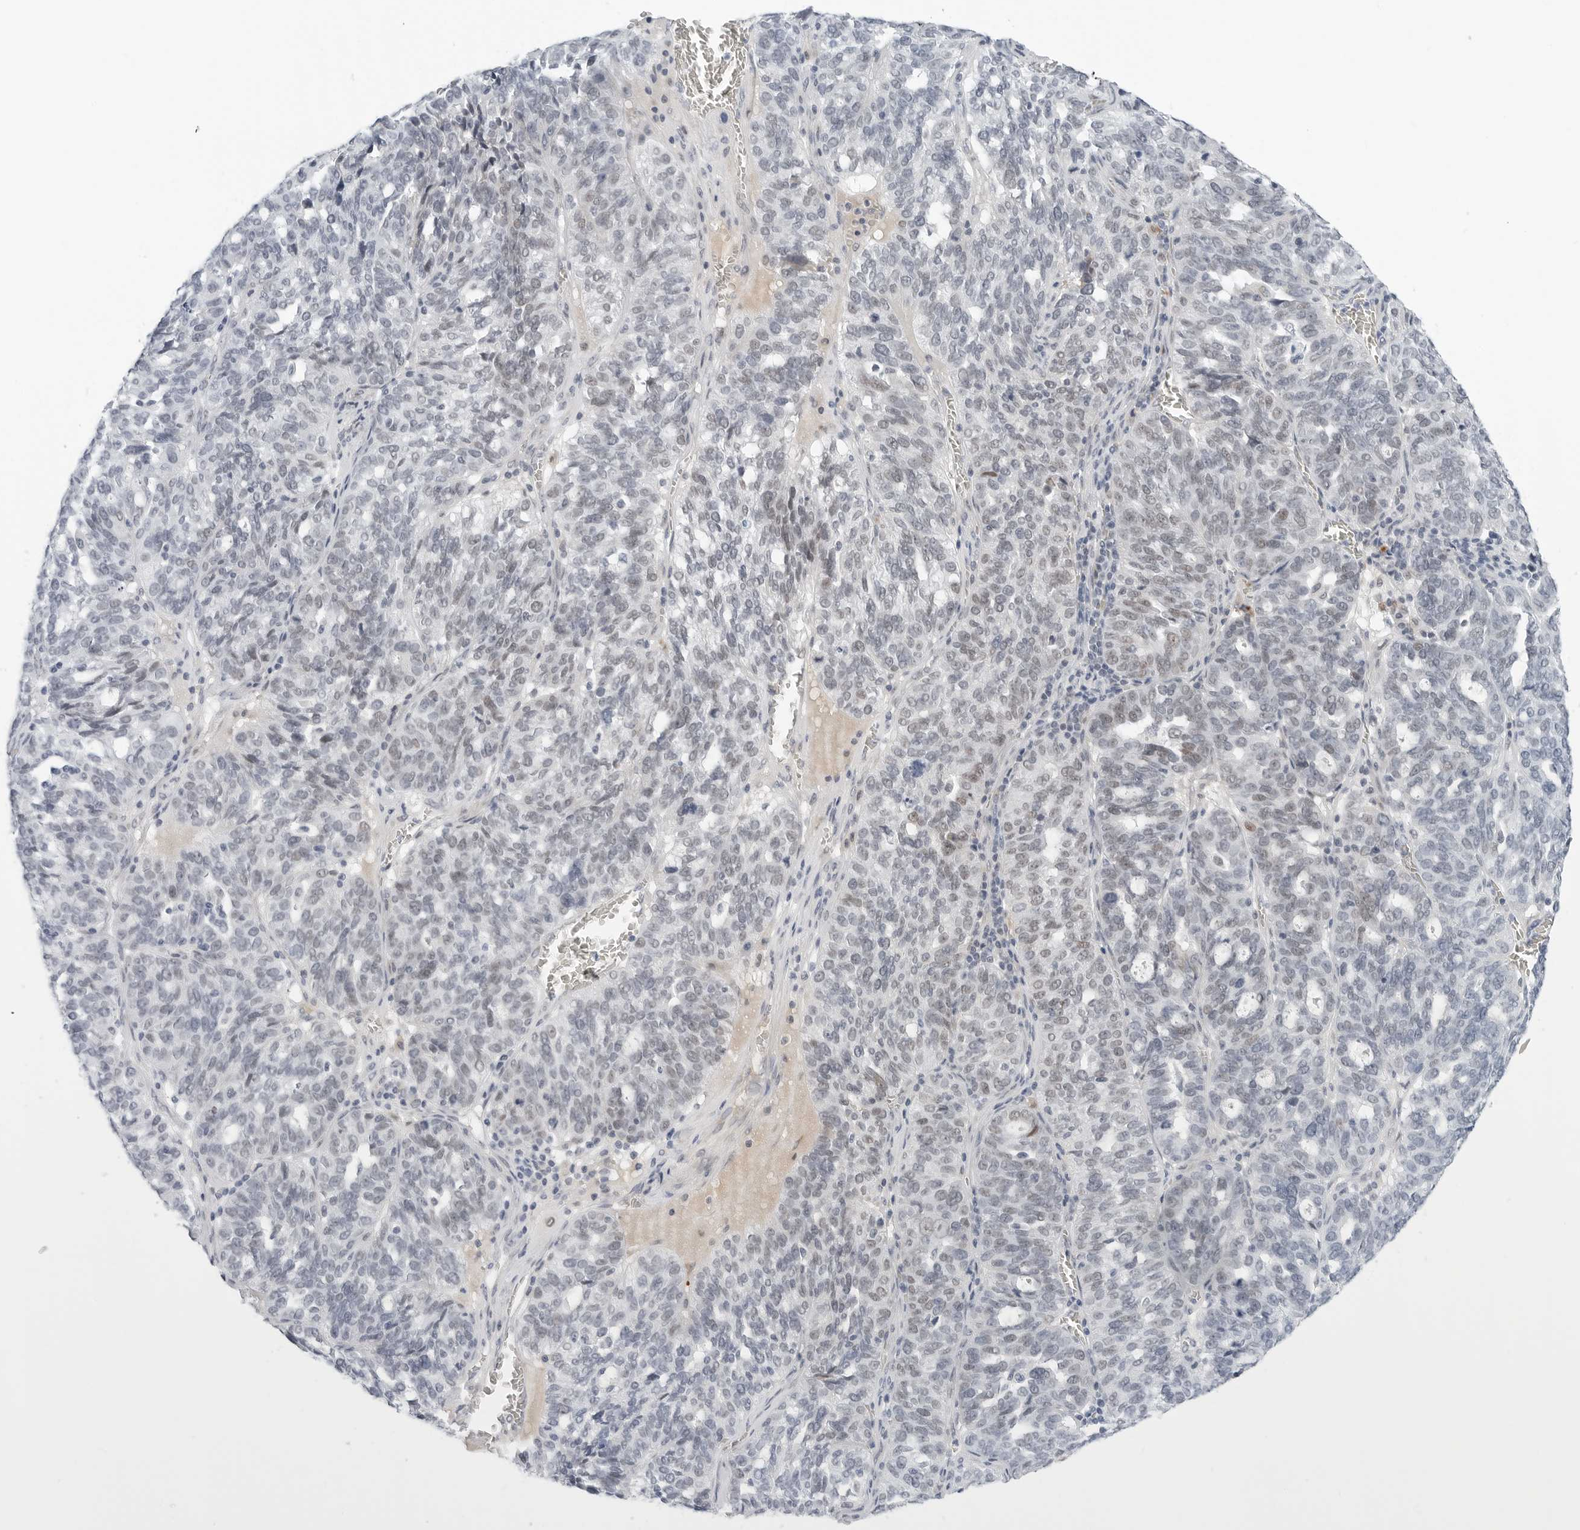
{"staining": {"intensity": "negative", "quantity": "none", "location": "none"}, "tissue": "ovarian cancer", "cell_type": "Tumor cells", "image_type": "cancer", "snomed": [{"axis": "morphology", "description": "Cystadenocarcinoma, serous, NOS"}, {"axis": "topography", "description": "Ovary"}], "caption": "Human ovarian cancer (serous cystadenocarcinoma) stained for a protein using immunohistochemistry shows no positivity in tumor cells.", "gene": "TSEN2", "patient": {"sex": "female", "age": 59}}